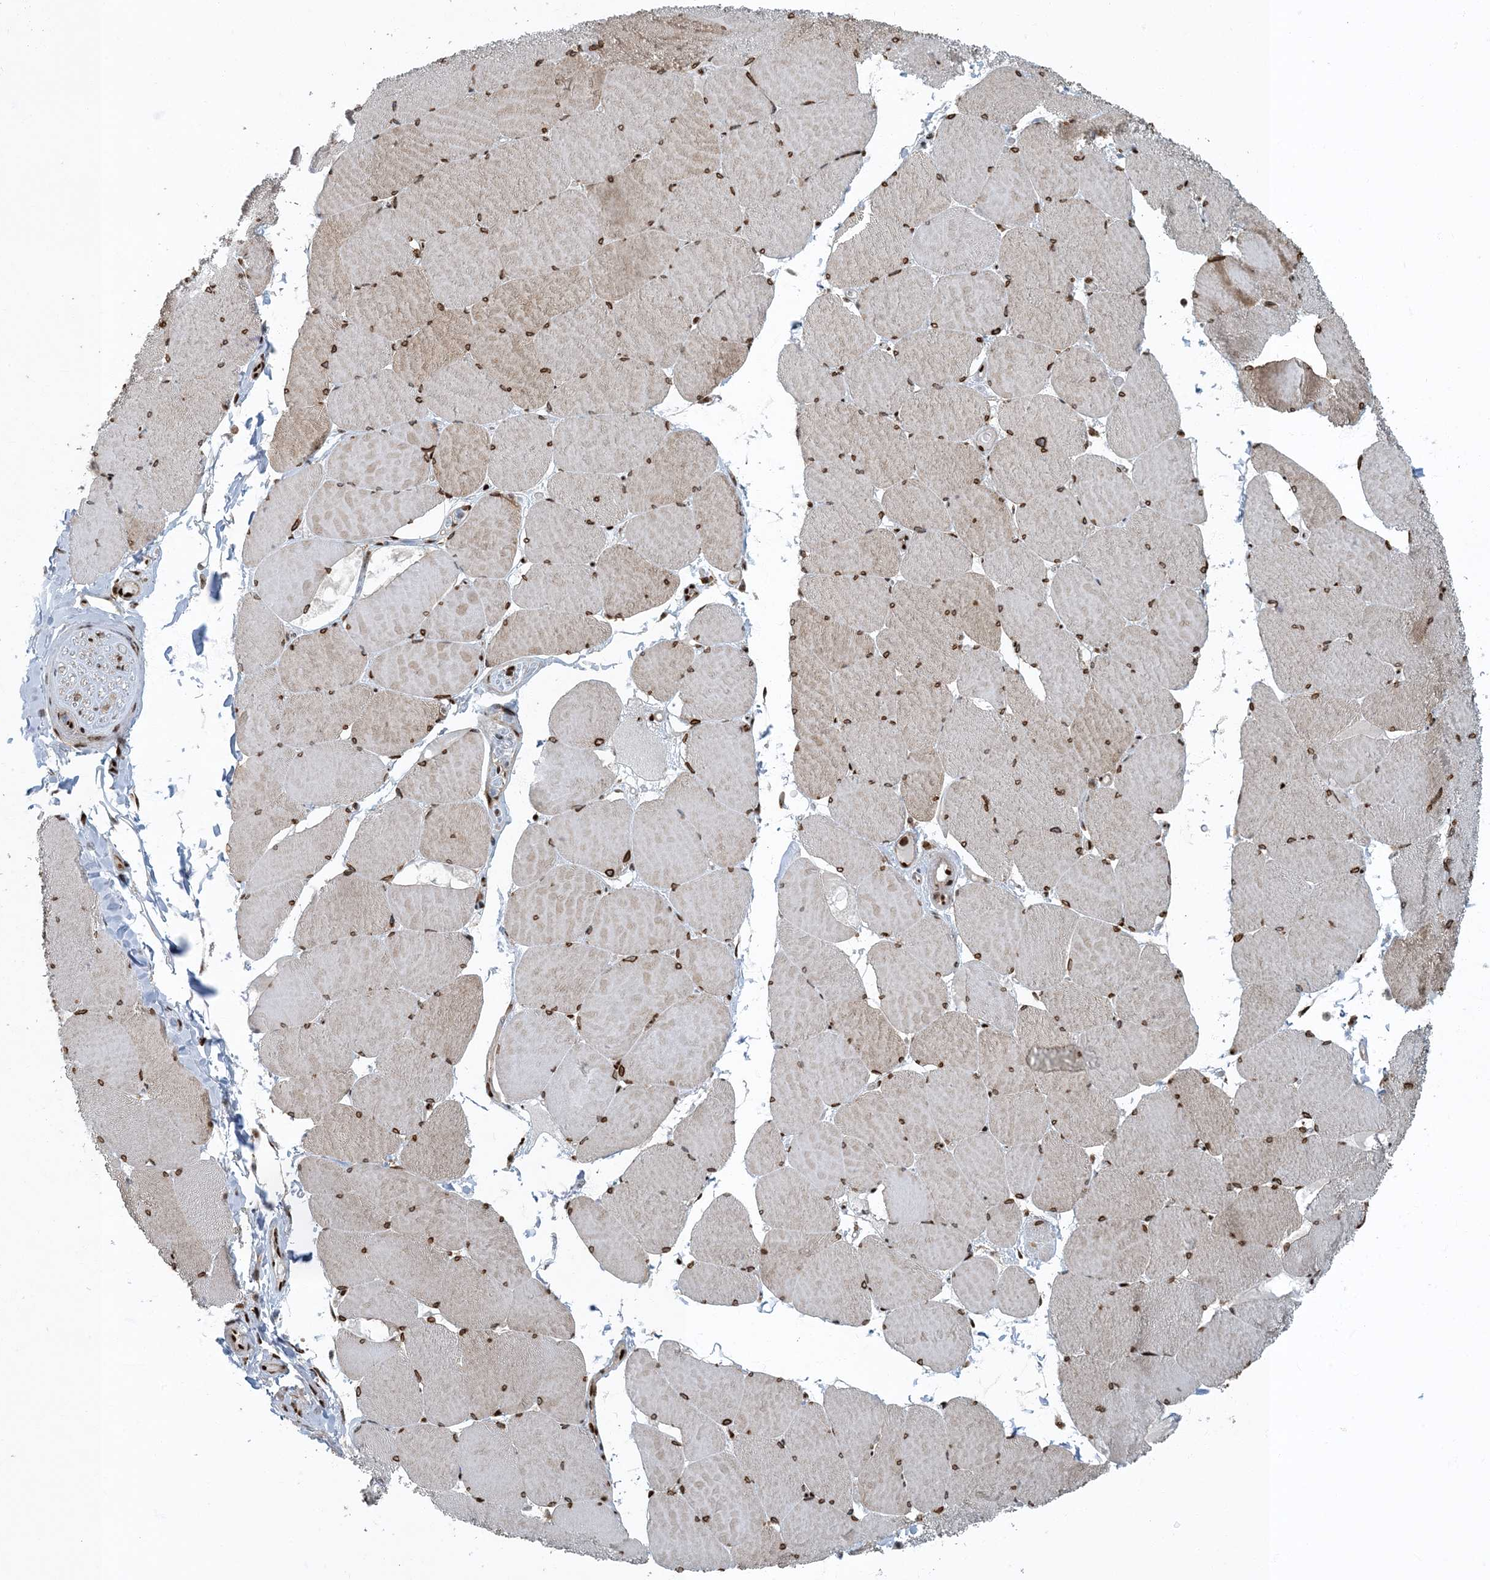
{"staining": {"intensity": "moderate", "quantity": ">75%", "location": "nuclear"}, "tissue": "skeletal muscle", "cell_type": "Myocytes", "image_type": "normal", "snomed": [{"axis": "morphology", "description": "Normal tissue, NOS"}, {"axis": "topography", "description": "Skeletal muscle"}, {"axis": "topography", "description": "Head-Neck"}], "caption": "A brown stain labels moderate nuclear staining of a protein in myocytes of normal human skeletal muscle.", "gene": "MBD1", "patient": {"sex": "male", "age": 66}}